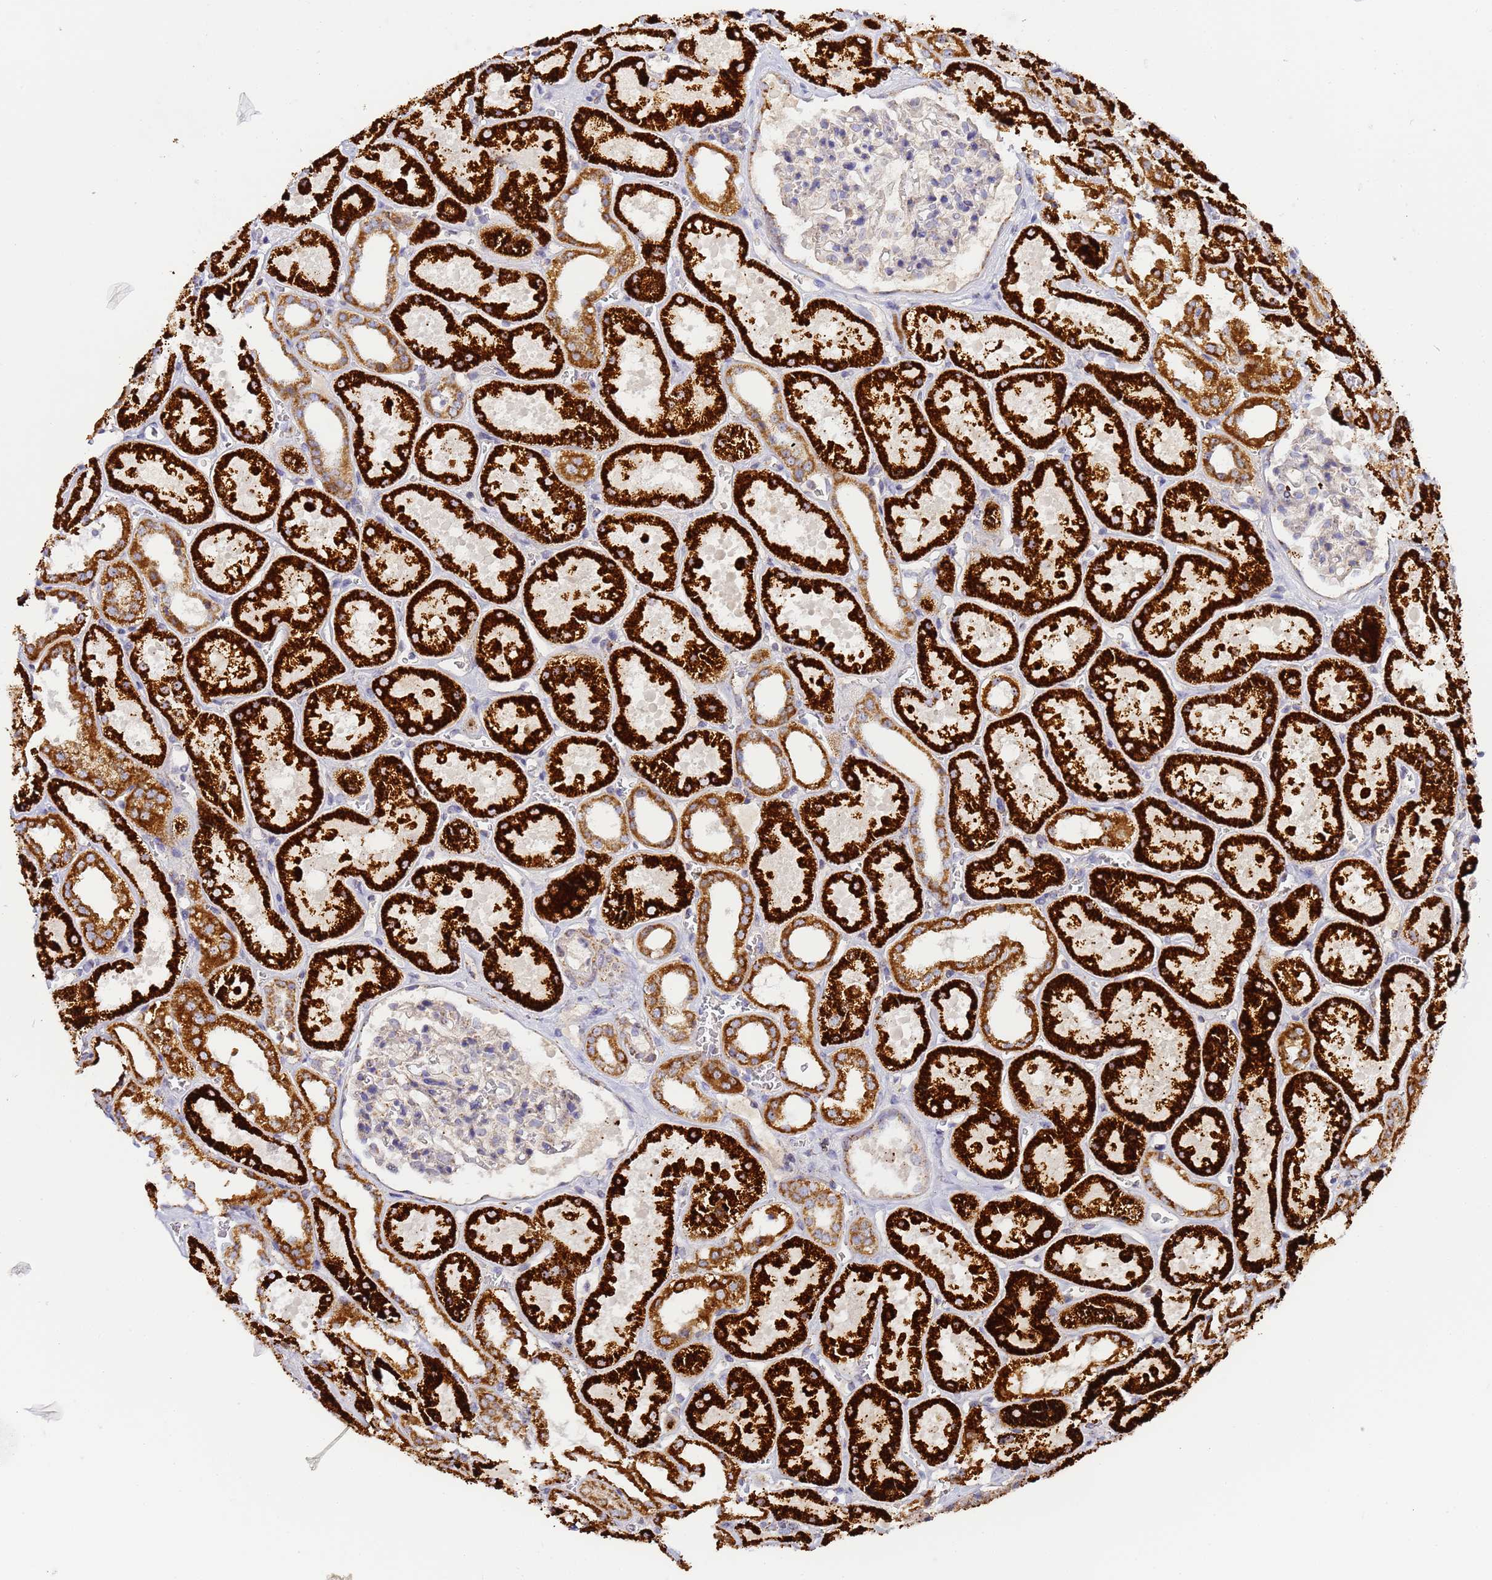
{"staining": {"intensity": "negative", "quantity": "none", "location": "none"}, "tissue": "kidney", "cell_type": "Cells in glomeruli", "image_type": "normal", "snomed": [{"axis": "morphology", "description": "Normal tissue, NOS"}, {"axis": "topography", "description": "Kidney"}], "caption": "A high-resolution histopathology image shows immunohistochemistry (IHC) staining of normal kidney, which reveals no significant expression in cells in glomeruli.", "gene": "FRG2B", "patient": {"sex": "female", "age": 41}}